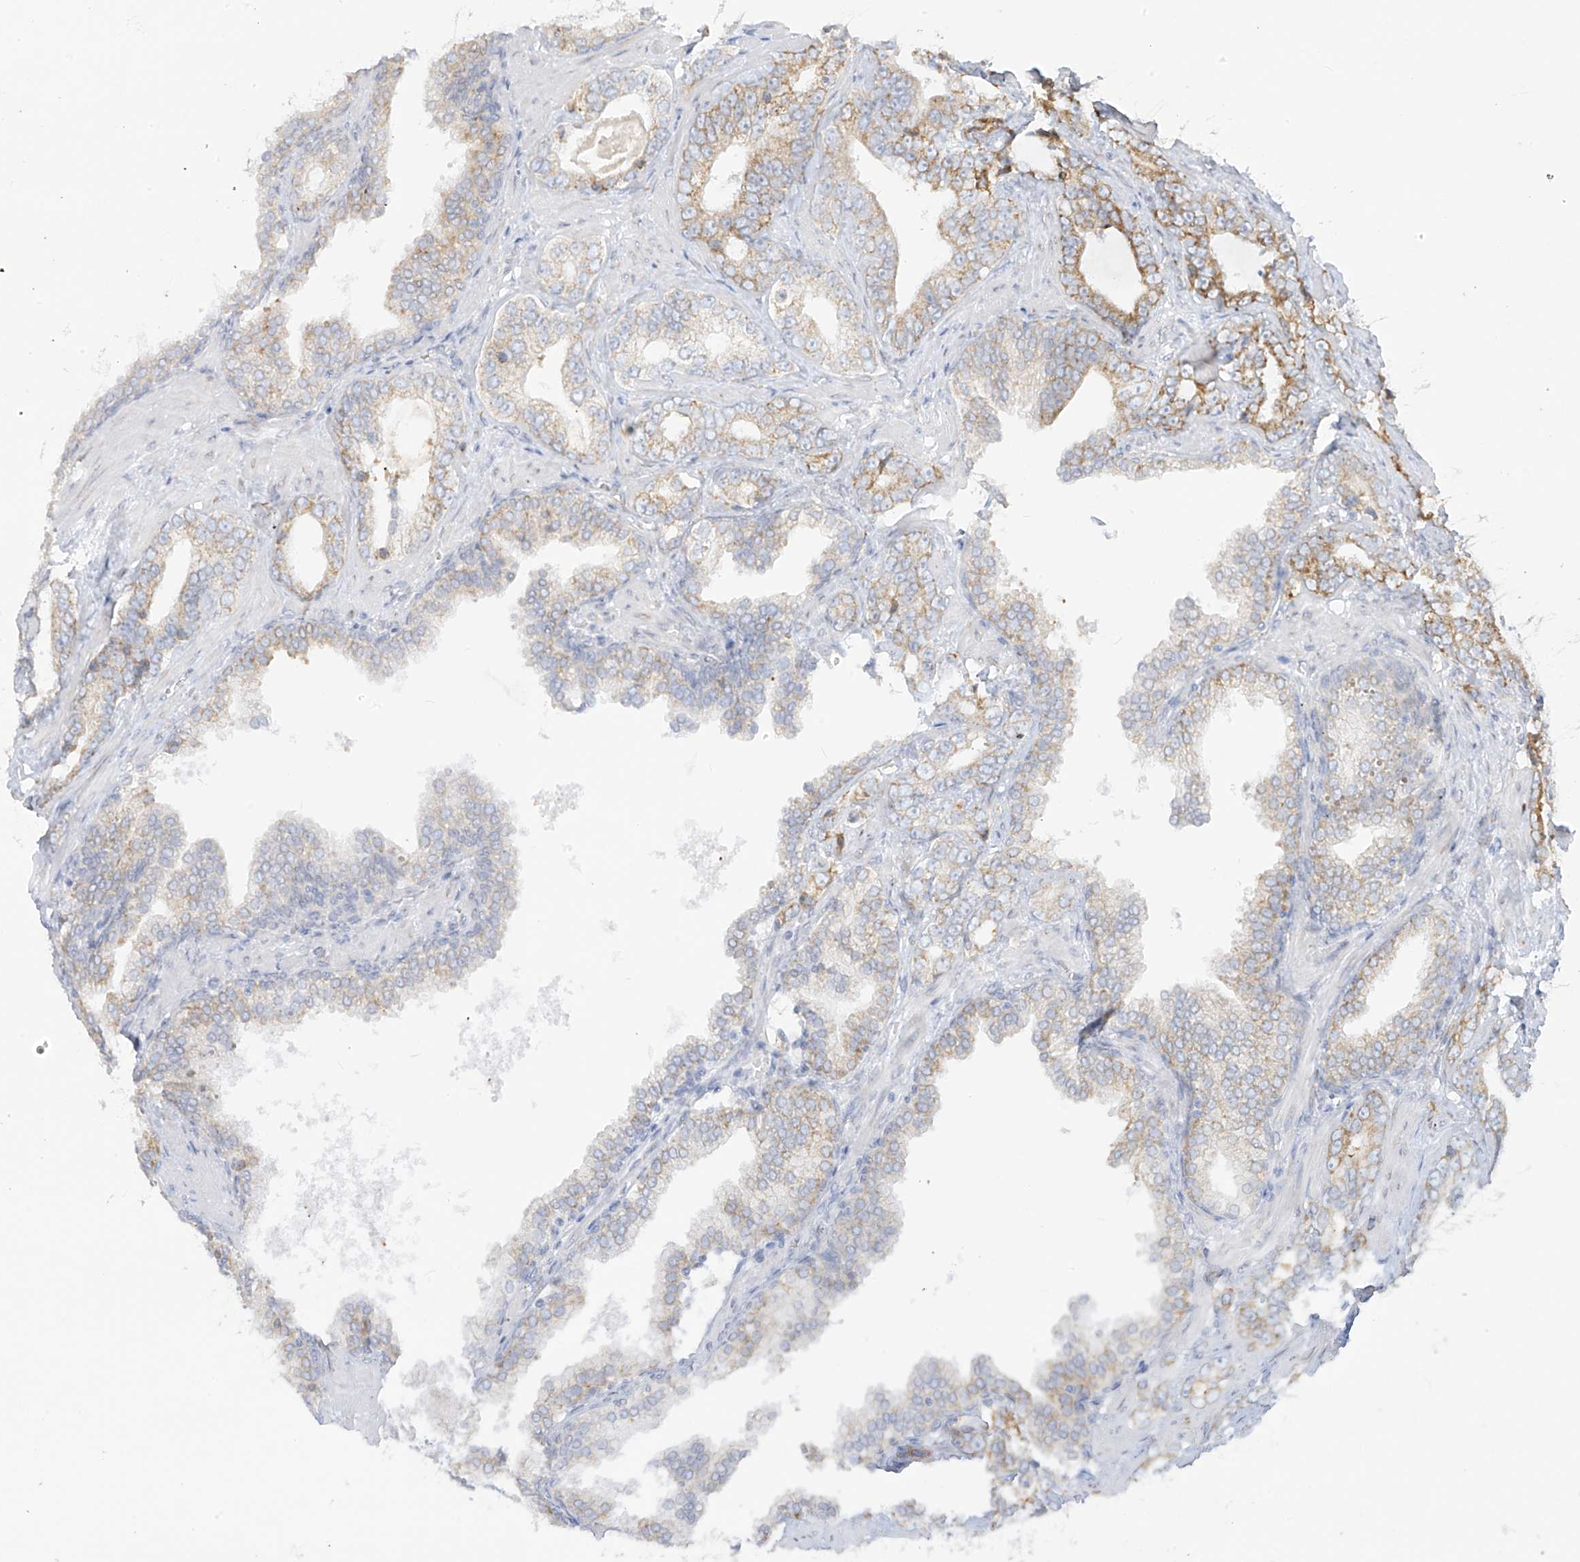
{"staining": {"intensity": "moderate", "quantity": "<25%", "location": "cytoplasmic/membranous"}, "tissue": "prostate cancer", "cell_type": "Tumor cells", "image_type": "cancer", "snomed": [{"axis": "morphology", "description": "Adenocarcinoma, High grade"}, {"axis": "topography", "description": "Prostate"}], "caption": "Prostate cancer tissue exhibits moderate cytoplasmic/membranous positivity in about <25% of tumor cells, visualized by immunohistochemistry.", "gene": "LRRC59", "patient": {"sex": "male", "age": 62}}